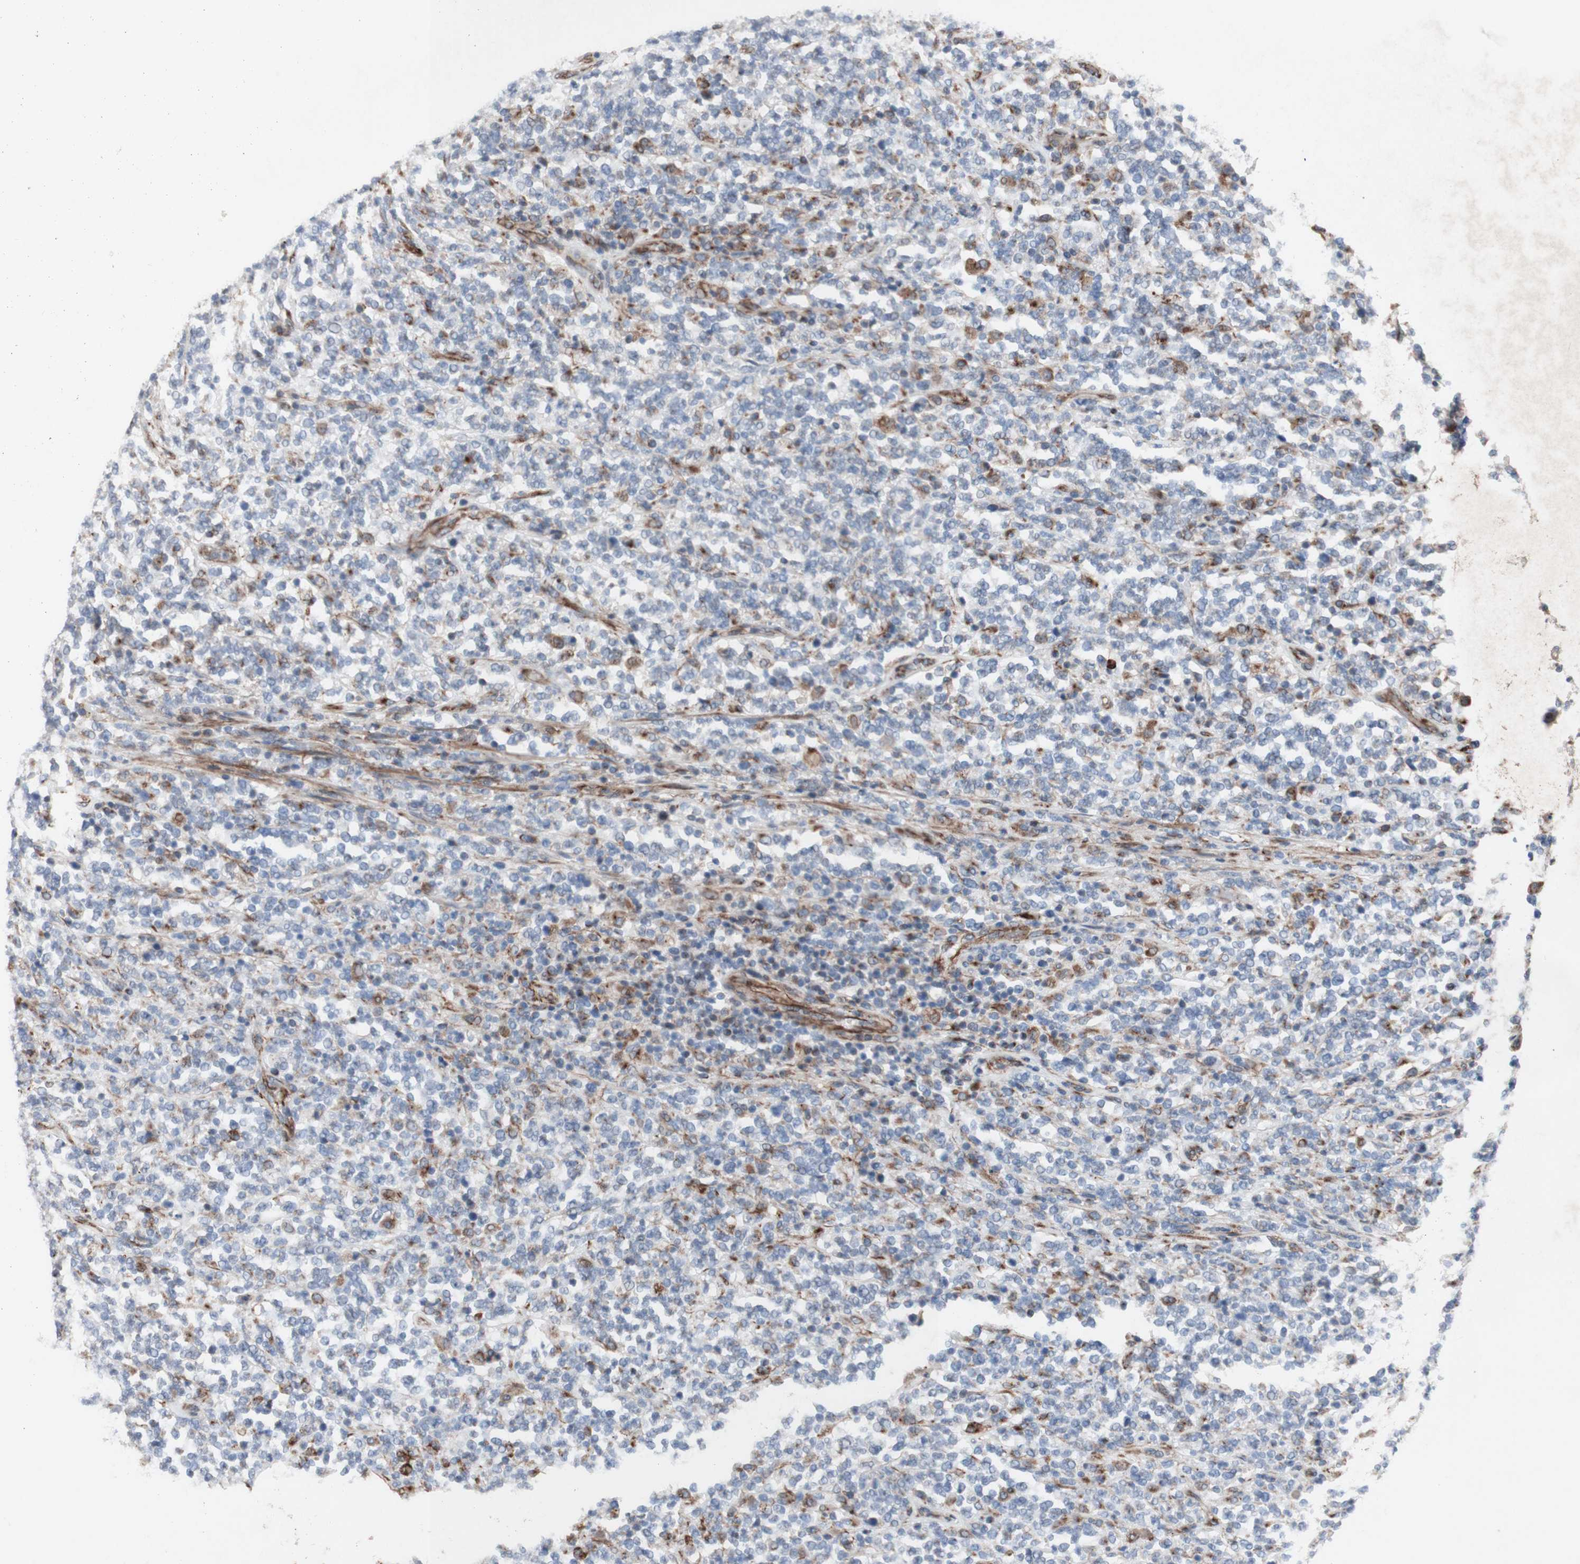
{"staining": {"intensity": "moderate", "quantity": "<25%", "location": "cytoplasmic/membranous"}, "tissue": "lymphoma", "cell_type": "Tumor cells", "image_type": "cancer", "snomed": [{"axis": "morphology", "description": "Malignant lymphoma, non-Hodgkin's type, High grade"}, {"axis": "topography", "description": "Soft tissue"}], "caption": "Immunohistochemistry (IHC) image of neoplastic tissue: lymphoma stained using immunohistochemistry (IHC) exhibits low levels of moderate protein expression localized specifically in the cytoplasmic/membranous of tumor cells, appearing as a cytoplasmic/membranous brown color.", "gene": "AGPAT5", "patient": {"sex": "male", "age": 18}}